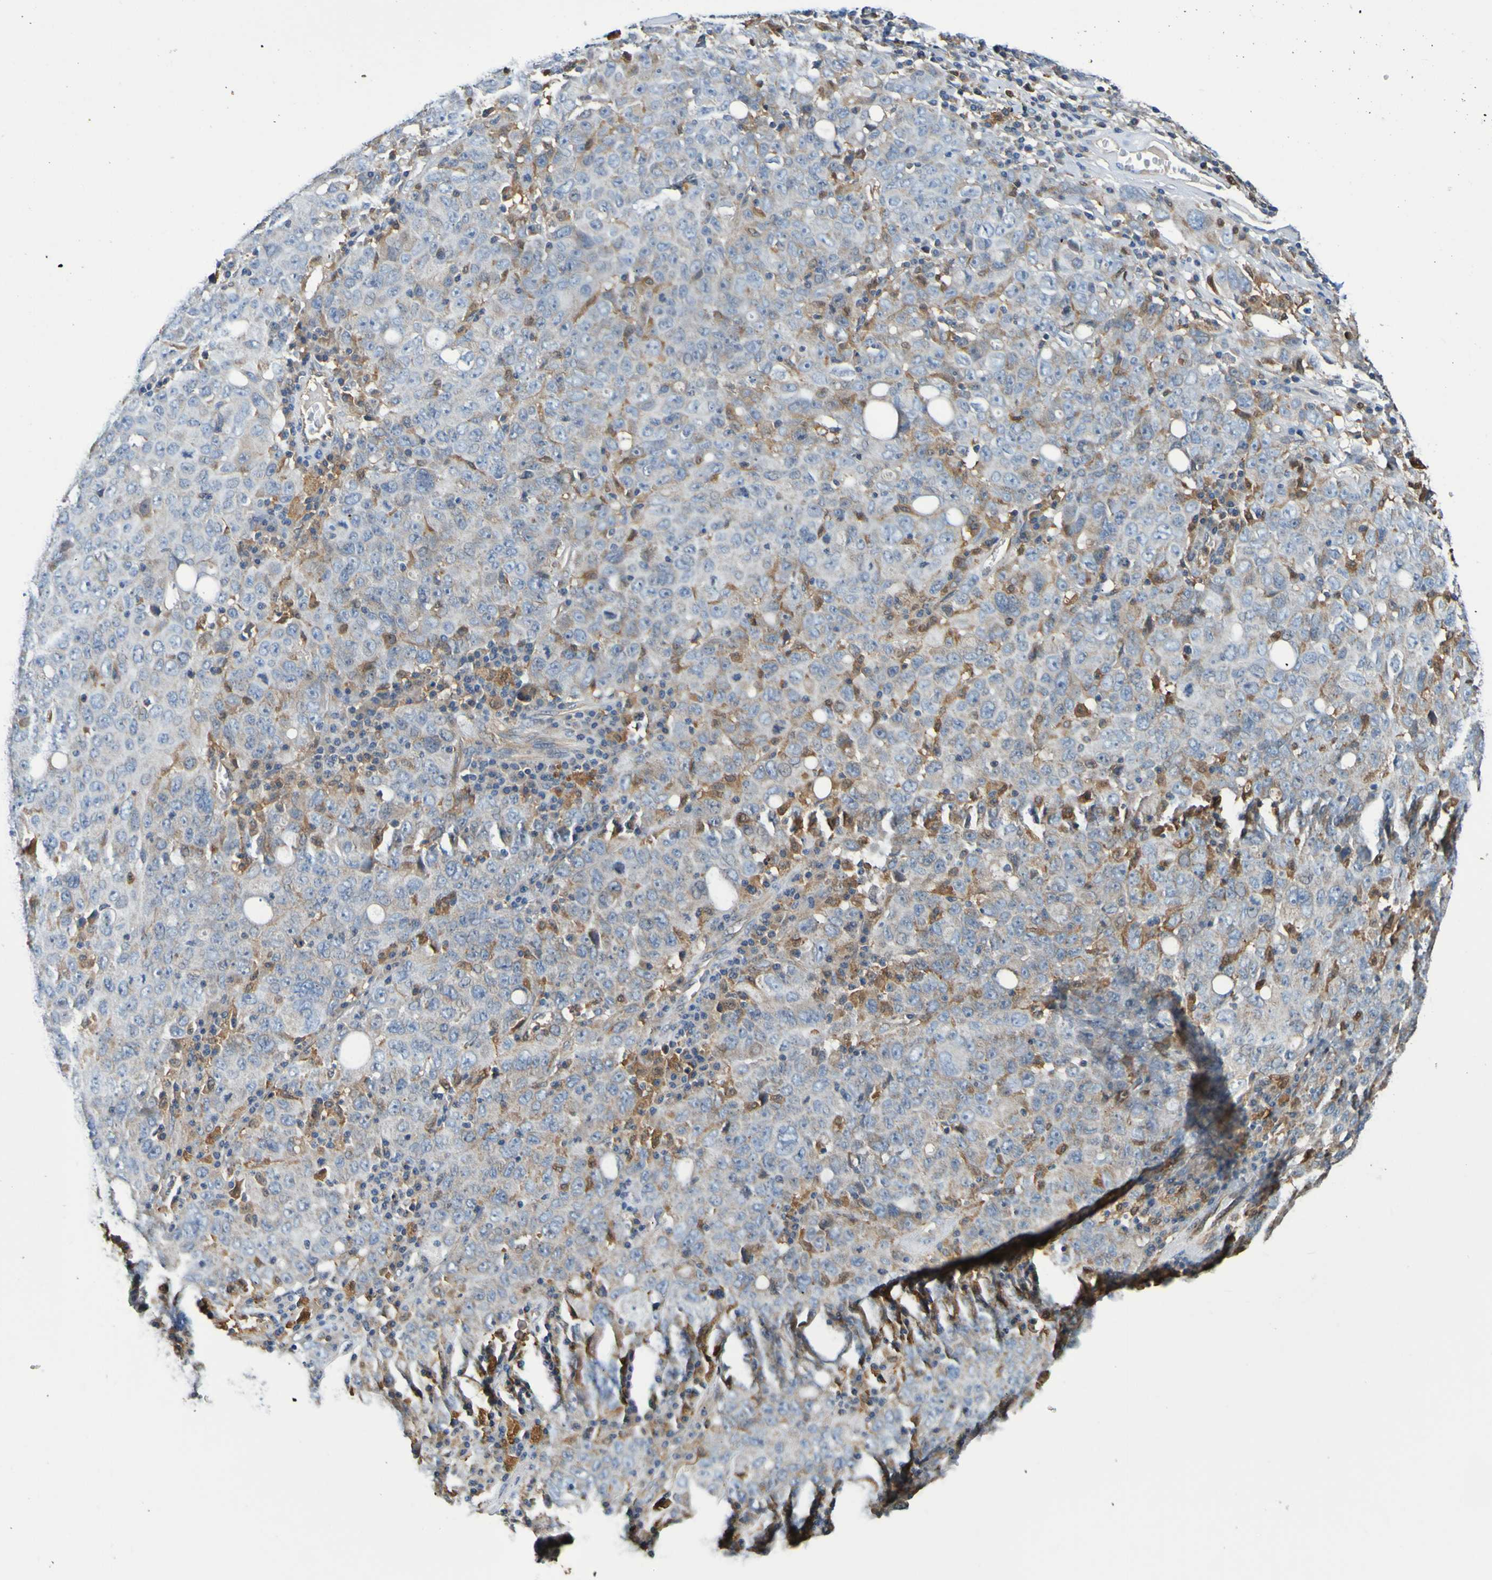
{"staining": {"intensity": "weak", "quantity": ">75%", "location": "cytoplasmic/membranous"}, "tissue": "ovarian cancer", "cell_type": "Tumor cells", "image_type": "cancer", "snomed": [{"axis": "morphology", "description": "Carcinoma, endometroid"}, {"axis": "topography", "description": "Ovary"}], "caption": "The photomicrograph exhibits a brown stain indicating the presence of a protein in the cytoplasmic/membranous of tumor cells in endometroid carcinoma (ovarian).", "gene": "METAP2", "patient": {"sex": "female", "age": 62}}